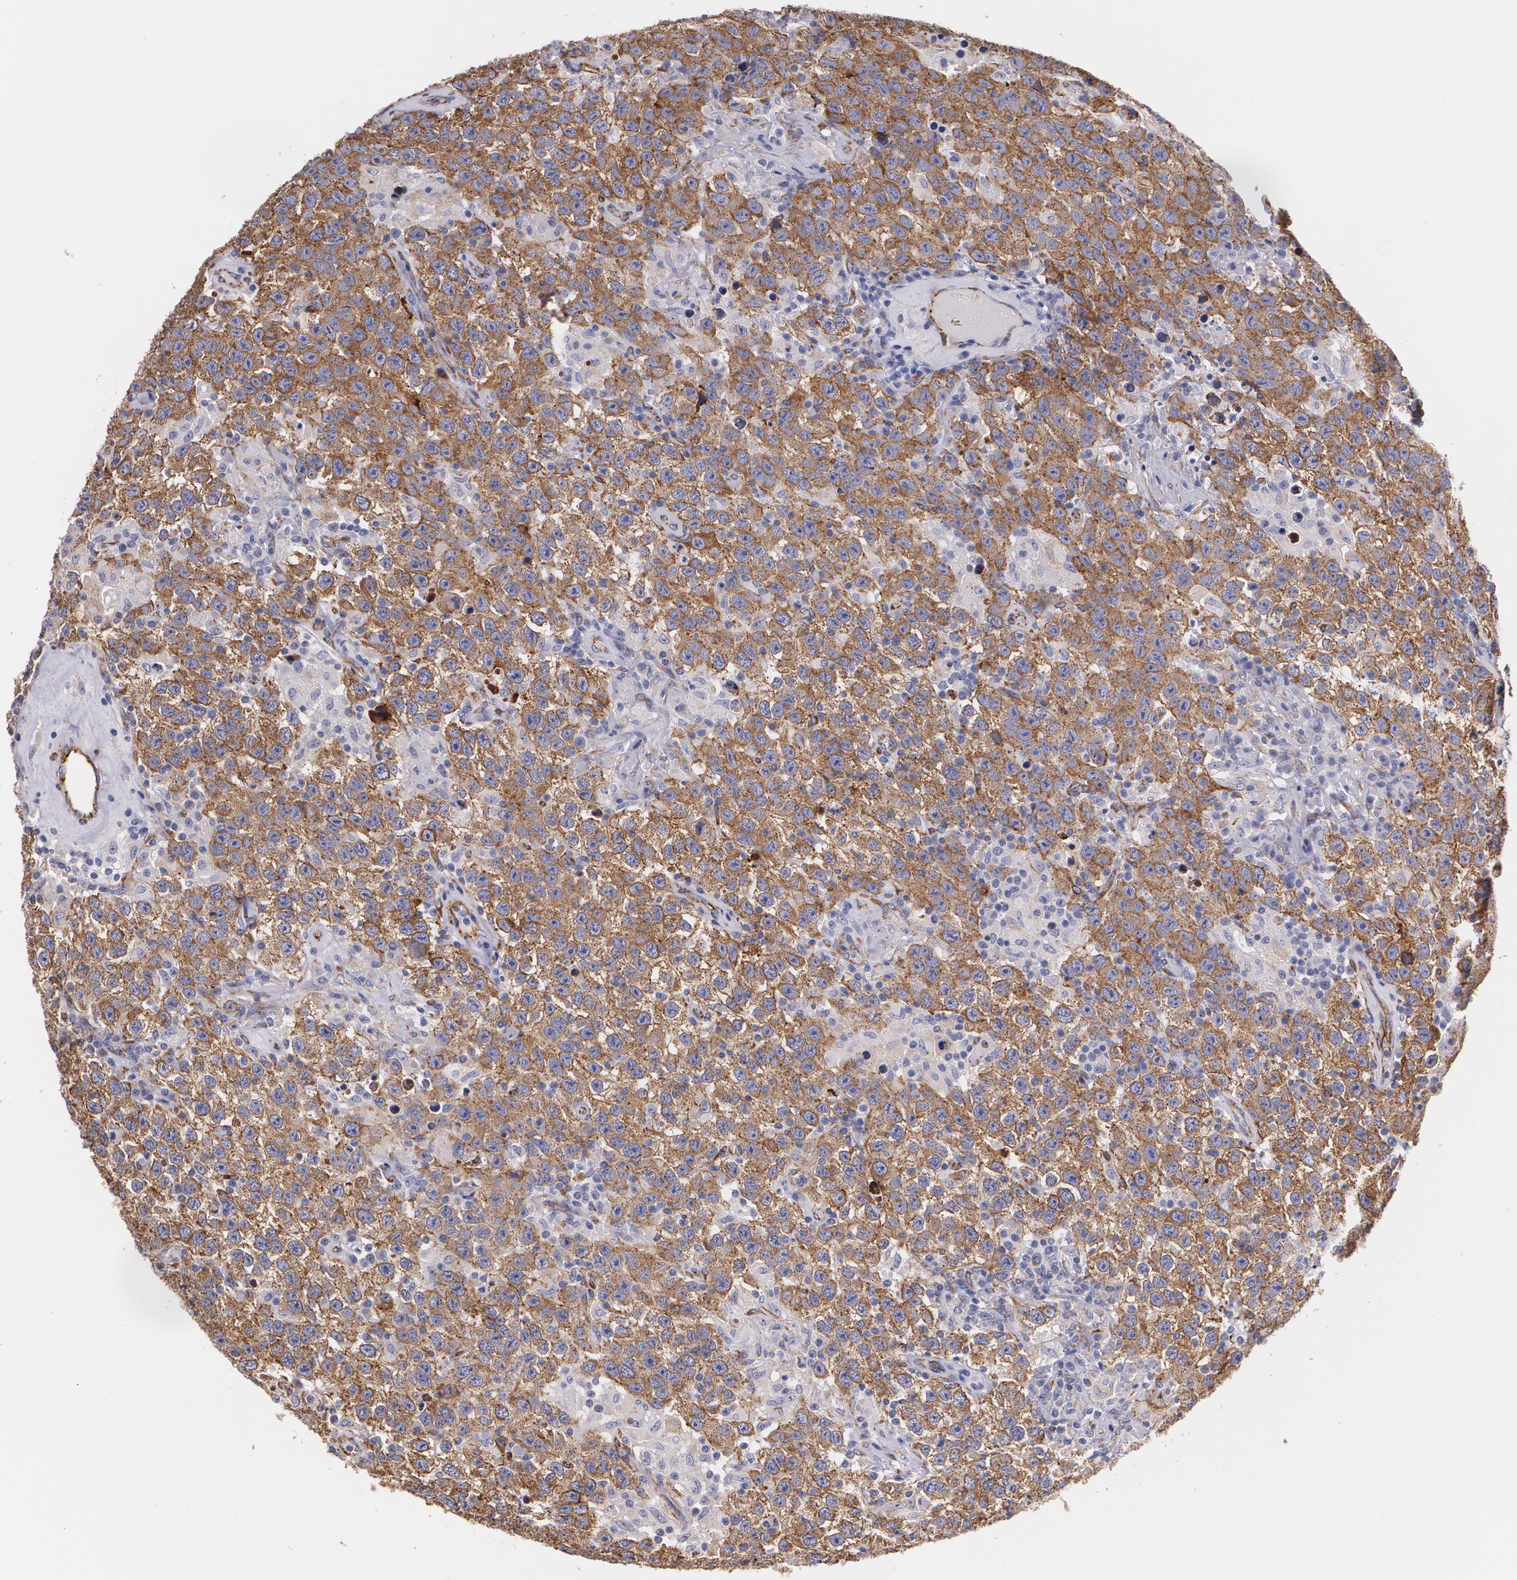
{"staining": {"intensity": "strong", "quantity": ">75%", "location": "cytoplasmic/membranous"}, "tissue": "testis cancer", "cell_type": "Tumor cells", "image_type": "cancer", "snomed": [{"axis": "morphology", "description": "Seminoma, NOS"}, {"axis": "topography", "description": "Testis"}], "caption": "Testis seminoma stained with DAB immunohistochemistry (IHC) displays high levels of strong cytoplasmic/membranous positivity in approximately >75% of tumor cells. (DAB IHC with brightfield microscopy, high magnification).", "gene": "TJP1", "patient": {"sex": "male", "age": 41}}